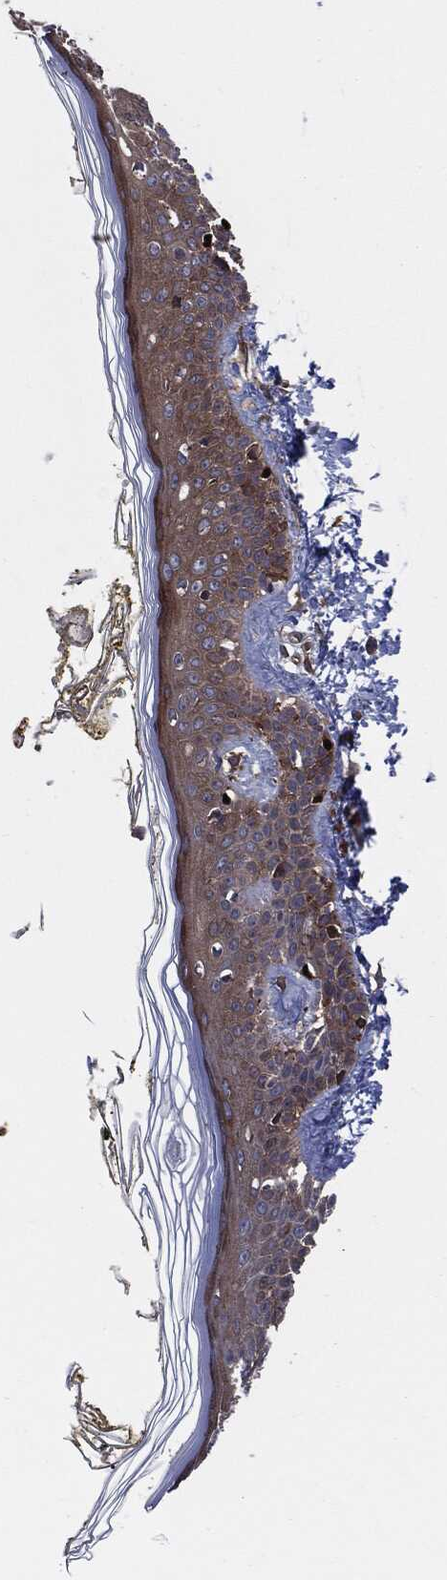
{"staining": {"intensity": "negative", "quantity": "none", "location": "none"}, "tissue": "skin", "cell_type": "Fibroblasts", "image_type": "normal", "snomed": [{"axis": "morphology", "description": "Normal tissue, NOS"}, {"axis": "topography", "description": "Skin"}], "caption": "IHC image of unremarkable human skin stained for a protein (brown), which reveals no staining in fibroblasts. (DAB (3,3'-diaminobenzidine) IHC, high magnification).", "gene": "XPNPEP1", "patient": {"sex": "male", "age": 76}}